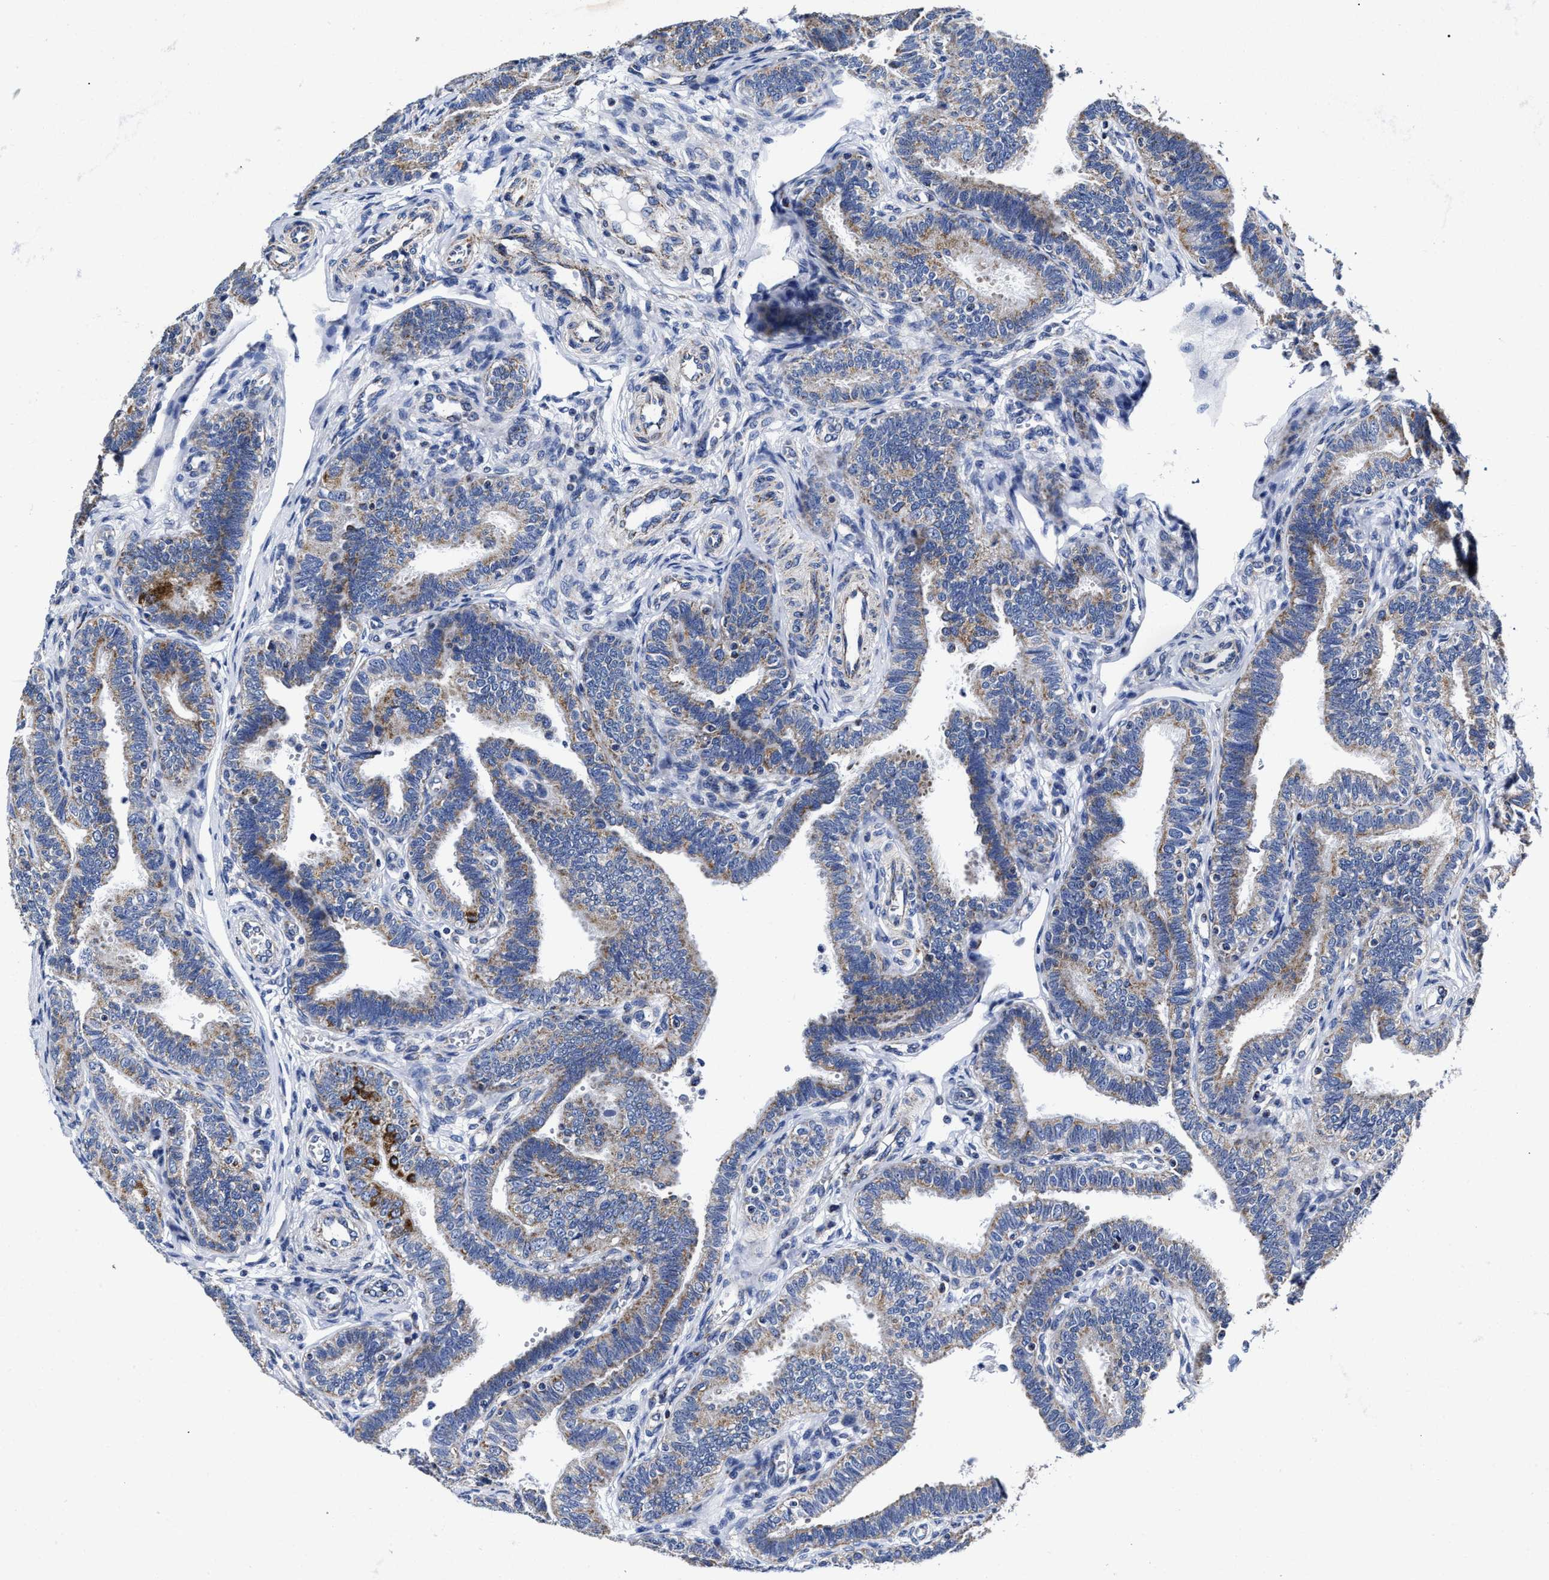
{"staining": {"intensity": "moderate", "quantity": ">75%", "location": "cytoplasmic/membranous"}, "tissue": "fallopian tube", "cell_type": "Glandular cells", "image_type": "normal", "snomed": [{"axis": "morphology", "description": "Normal tissue, NOS"}, {"axis": "topography", "description": "Fallopian tube"}, {"axis": "topography", "description": "Placenta"}], "caption": "Human fallopian tube stained for a protein (brown) shows moderate cytoplasmic/membranous positive positivity in approximately >75% of glandular cells.", "gene": "HINT2", "patient": {"sex": "female", "age": 34}}